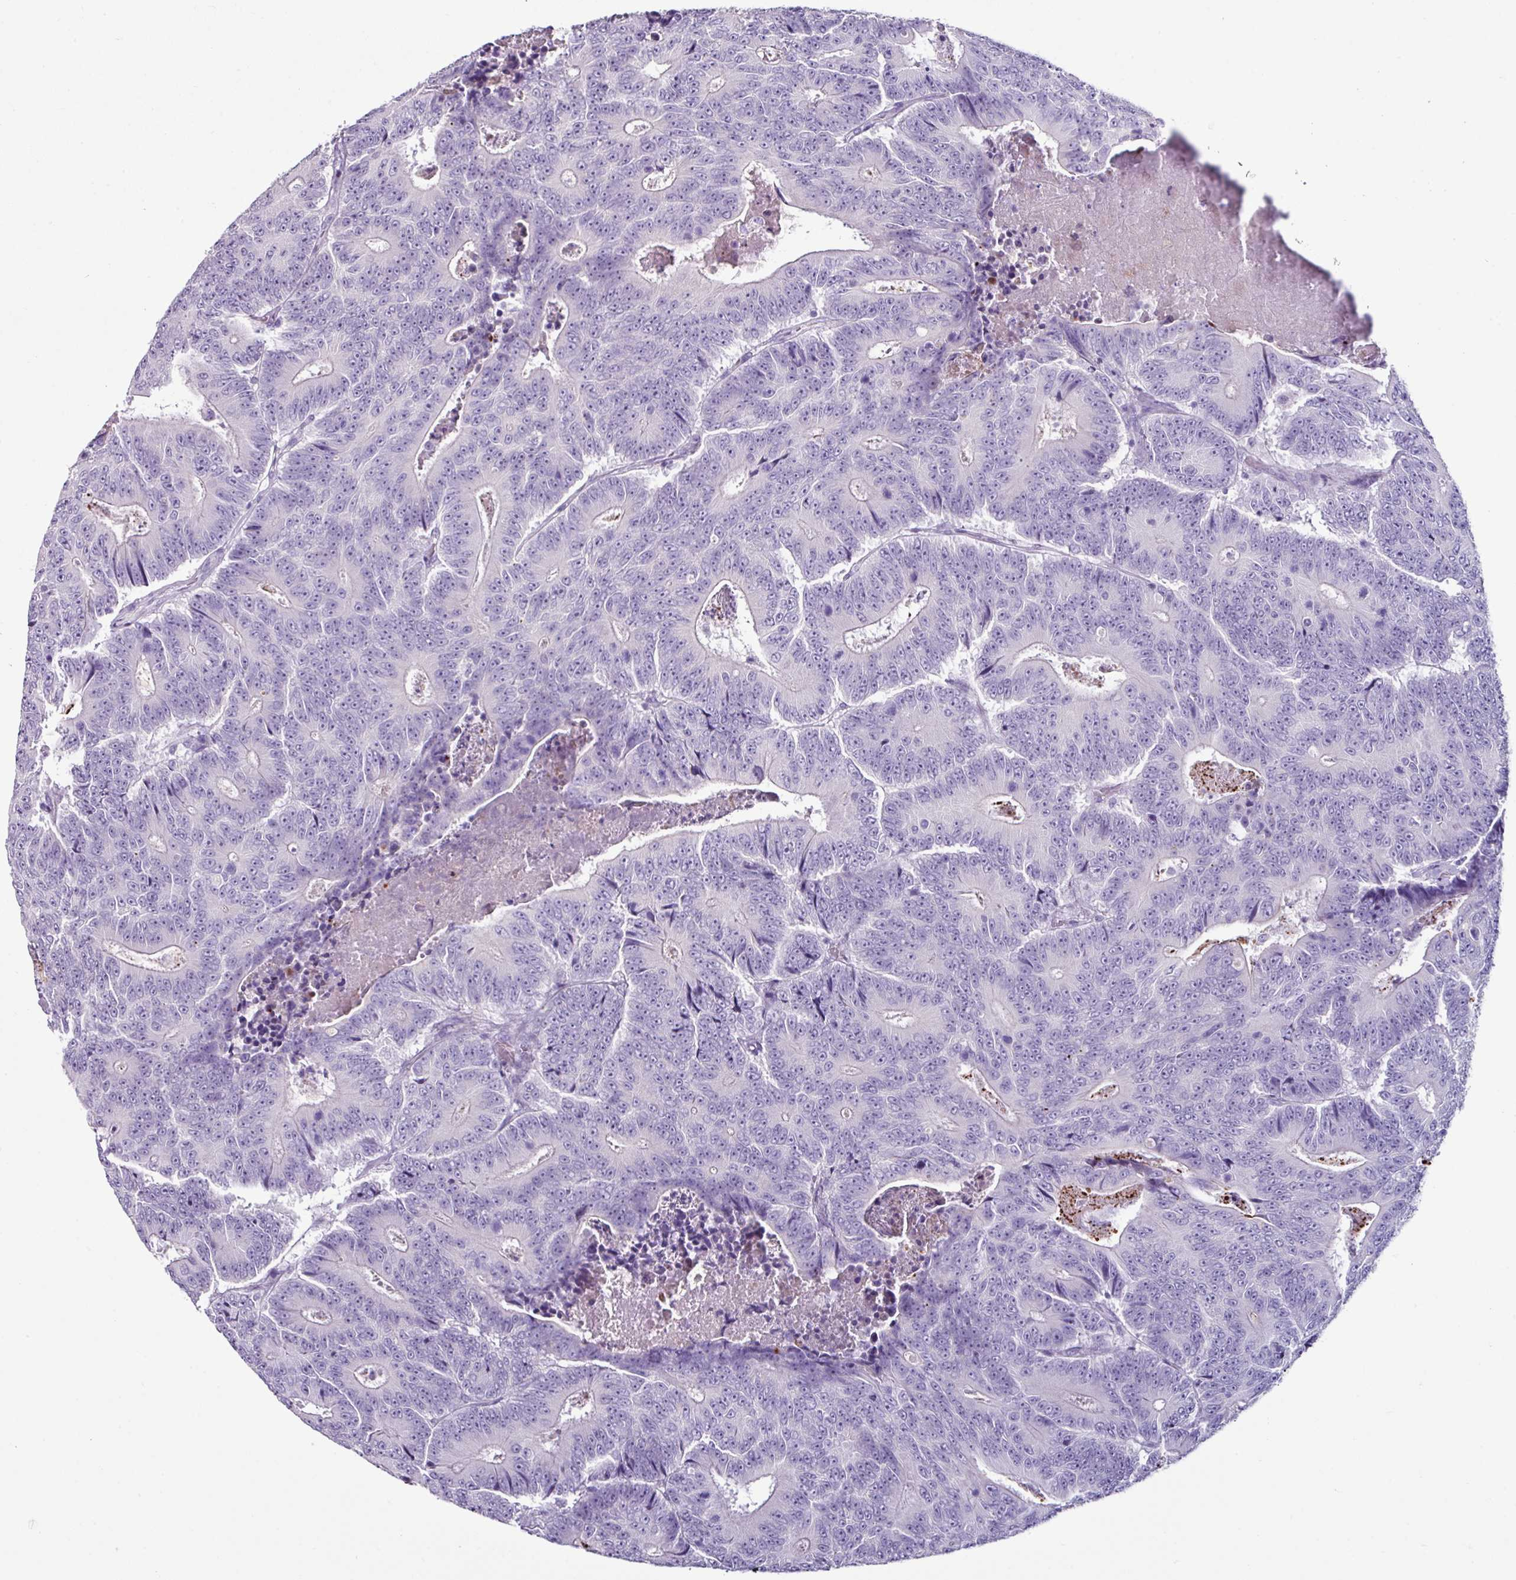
{"staining": {"intensity": "negative", "quantity": "none", "location": "none"}, "tissue": "colorectal cancer", "cell_type": "Tumor cells", "image_type": "cancer", "snomed": [{"axis": "morphology", "description": "Adenocarcinoma, NOS"}, {"axis": "topography", "description": "Colon"}], "caption": "Immunohistochemistry of colorectal cancer exhibits no expression in tumor cells.", "gene": "GLP2R", "patient": {"sex": "male", "age": 83}}